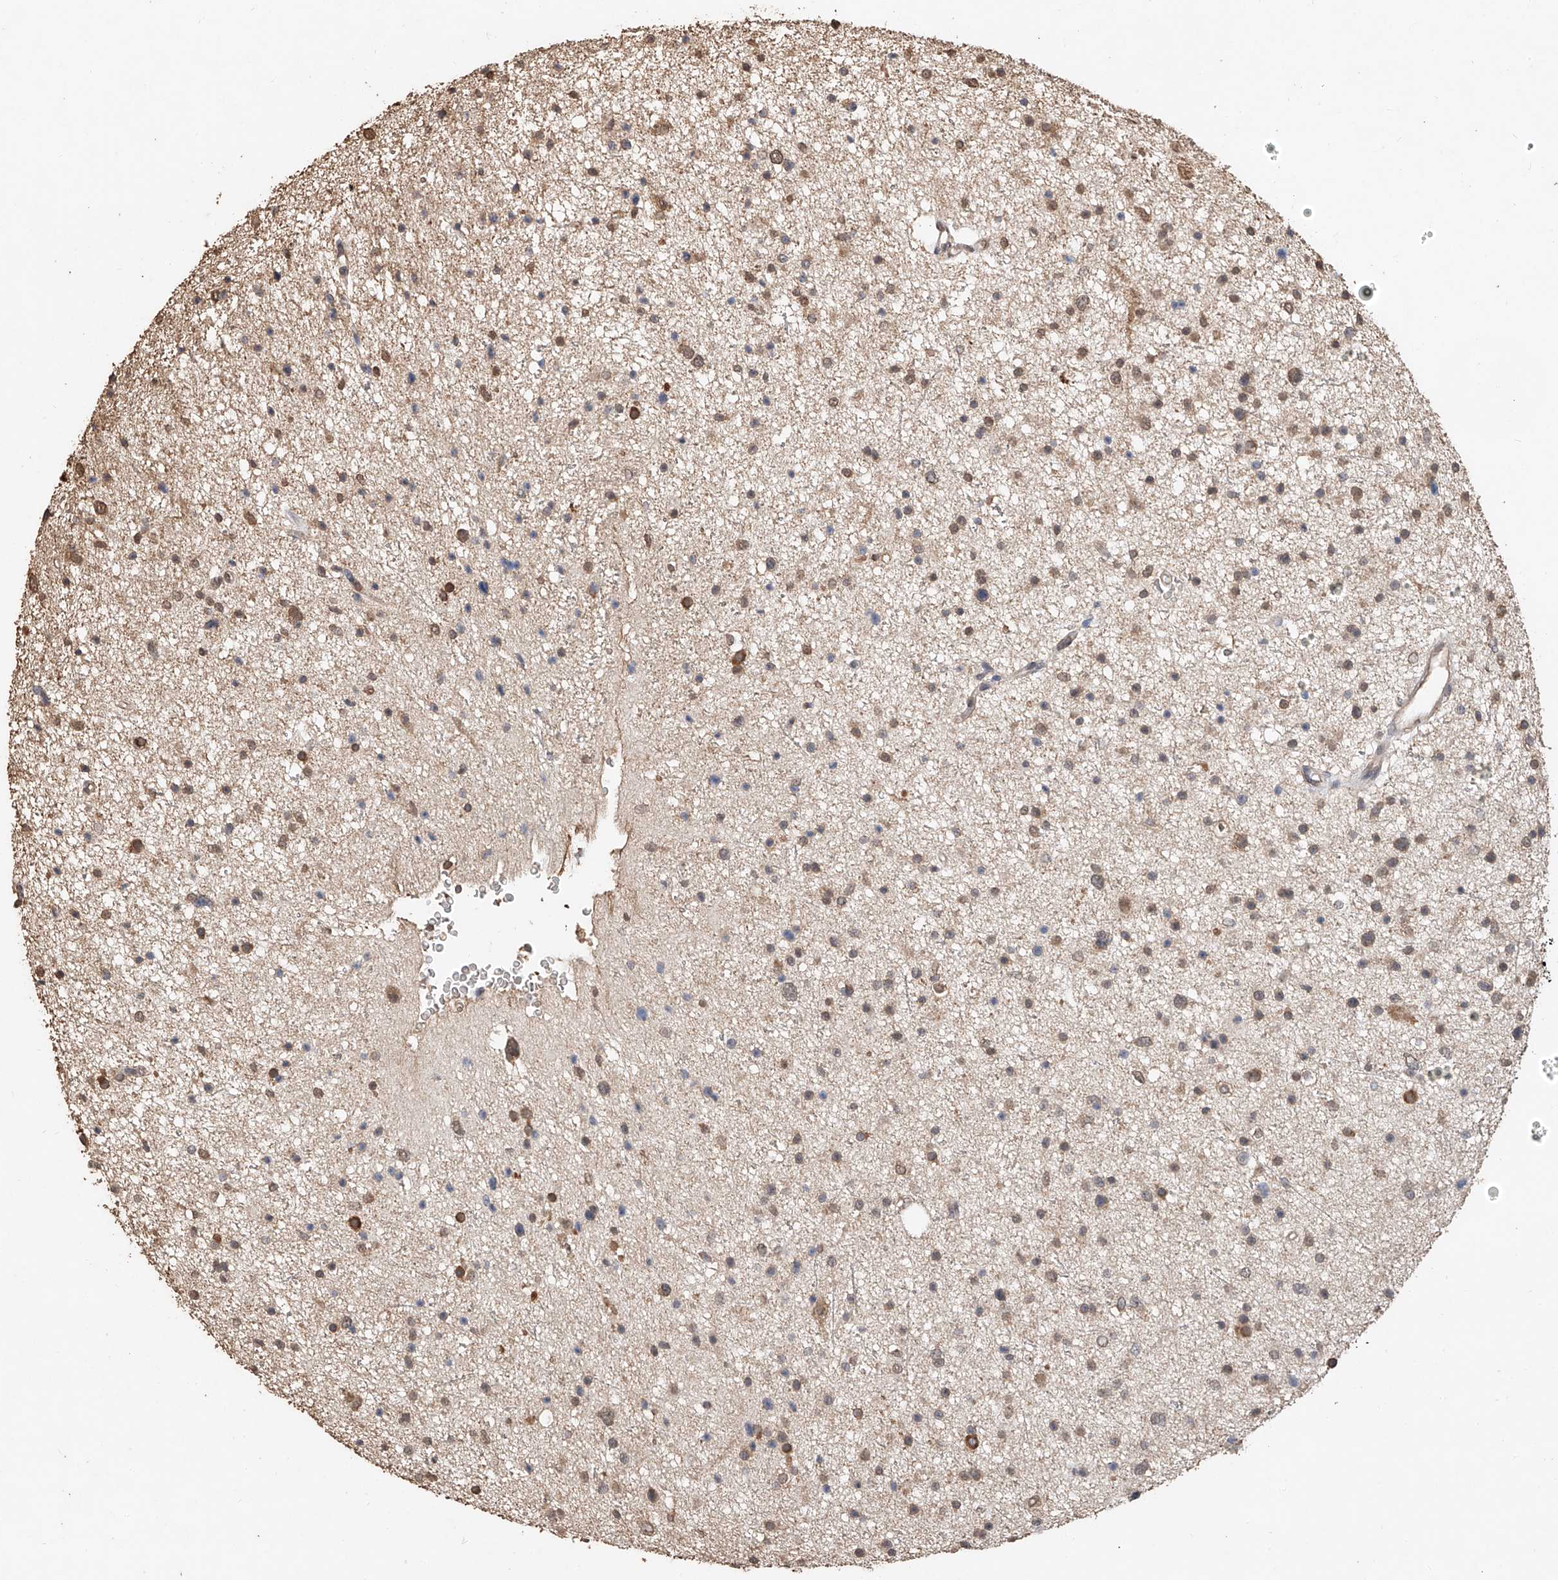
{"staining": {"intensity": "weak", "quantity": "25%-75%", "location": "cytoplasmic/membranous"}, "tissue": "glioma", "cell_type": "Tumor cells", "image_type": "cancer", "snomed": [{"axis": "morphology", "description": "Glioma, malignant, Low grade"}, {"axis": "topography", "description": "Brain"}], "caption": "Tumor cells show low levels of weak cytoplasmic/membranous expression in about 25%-75% of cells in human glioma.", "gene": "ELOVL1", "patient": {"sex": "female", "age": 37}}